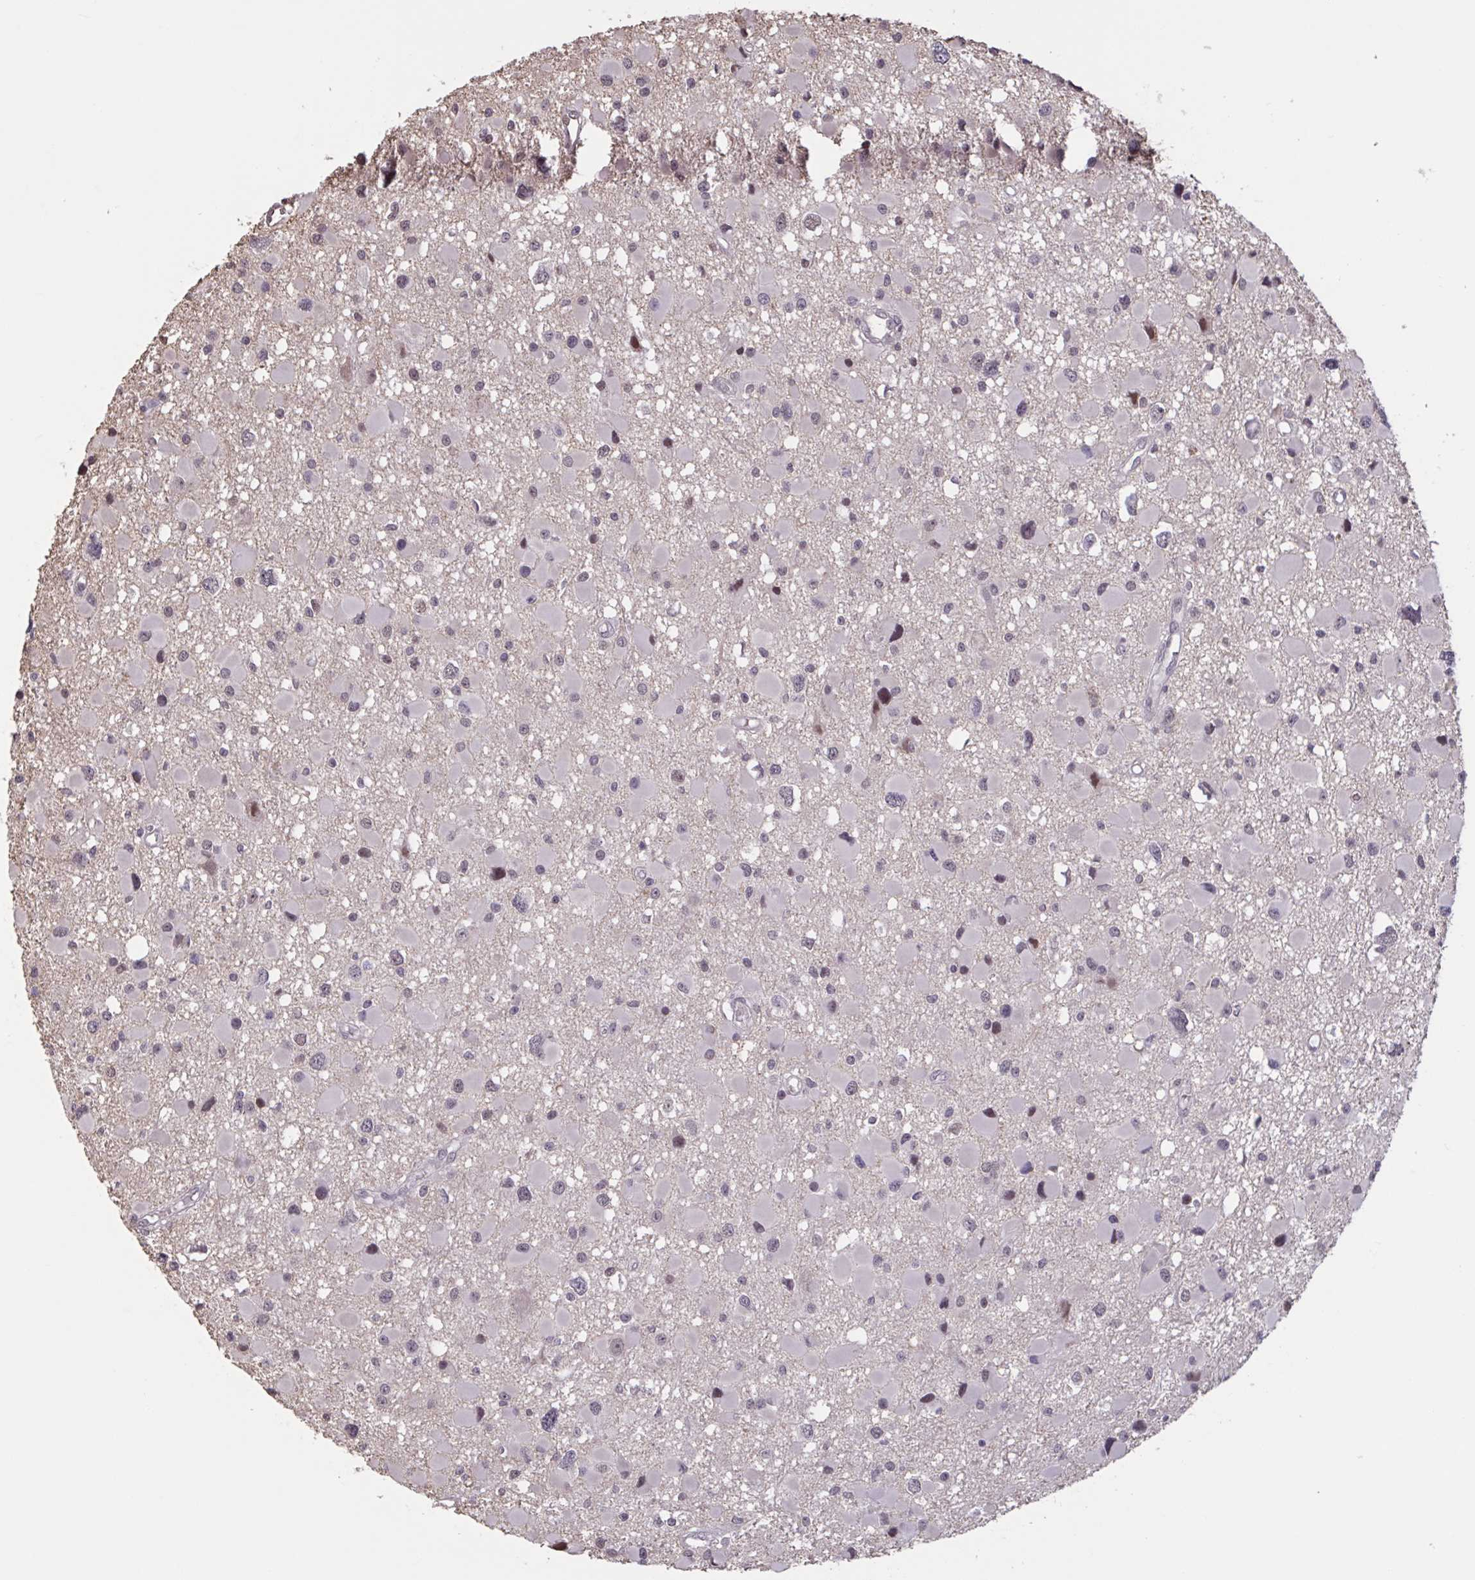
{"staining": {"intensity": "negative", "quantity": "none", "location": "none"}, "tissue": "glioma", "cell_type": "Tumor cells", "image_type": "cancer", "snomed": [{"axis": "morphology", "description": "Glioma, malignant, High grade"}, {"axis": "topography", "description": "Brain"}], "caption": "Micrograph shows no significant protein staining in tumor cells of malignant high-grade glioma. (Brightfield microscopy of DAB IHC at high magnification).", "gene": "ZNF414", "patient": {"sex": "male", "age": 54}}